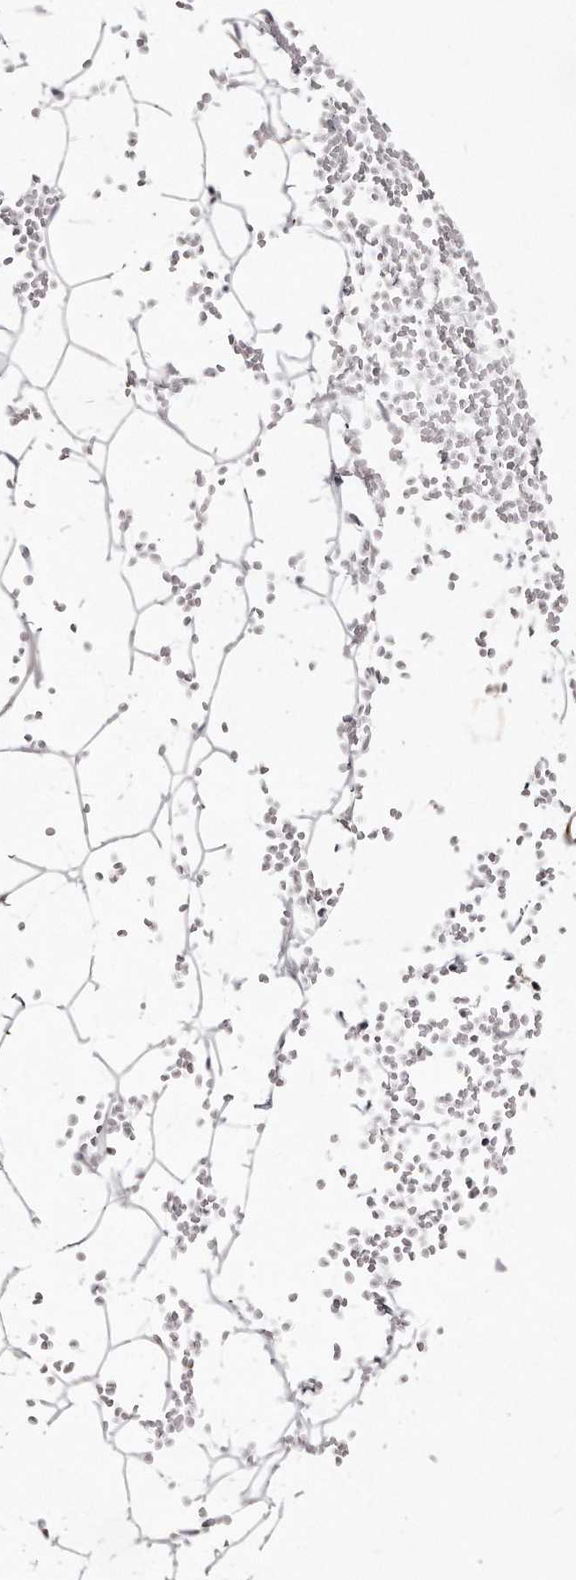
{"staining": {"intensity": "negative", "quantity": "none", "location": "none"}, "tissue": "adipose tissue", "cell_type": "Adipocytes", "image_type": "normal", "snomed": [{"axis": "morphology", "description": "Normal tissue, NOS"}, {"axis": "topography", "description": "Breast"}], "caption": "Immunohistochemistry micrograph of benign adipose tissue: human adipose tissue stained with DAB (3,3'-diaminobenzidine) exhibits no significant protein positivity in adipocytes. (Immunohistochemistry, brightfield microscopy, high magnification).", "gene": "LMOD1", "patient": {"sex": "female", "age": 23}}